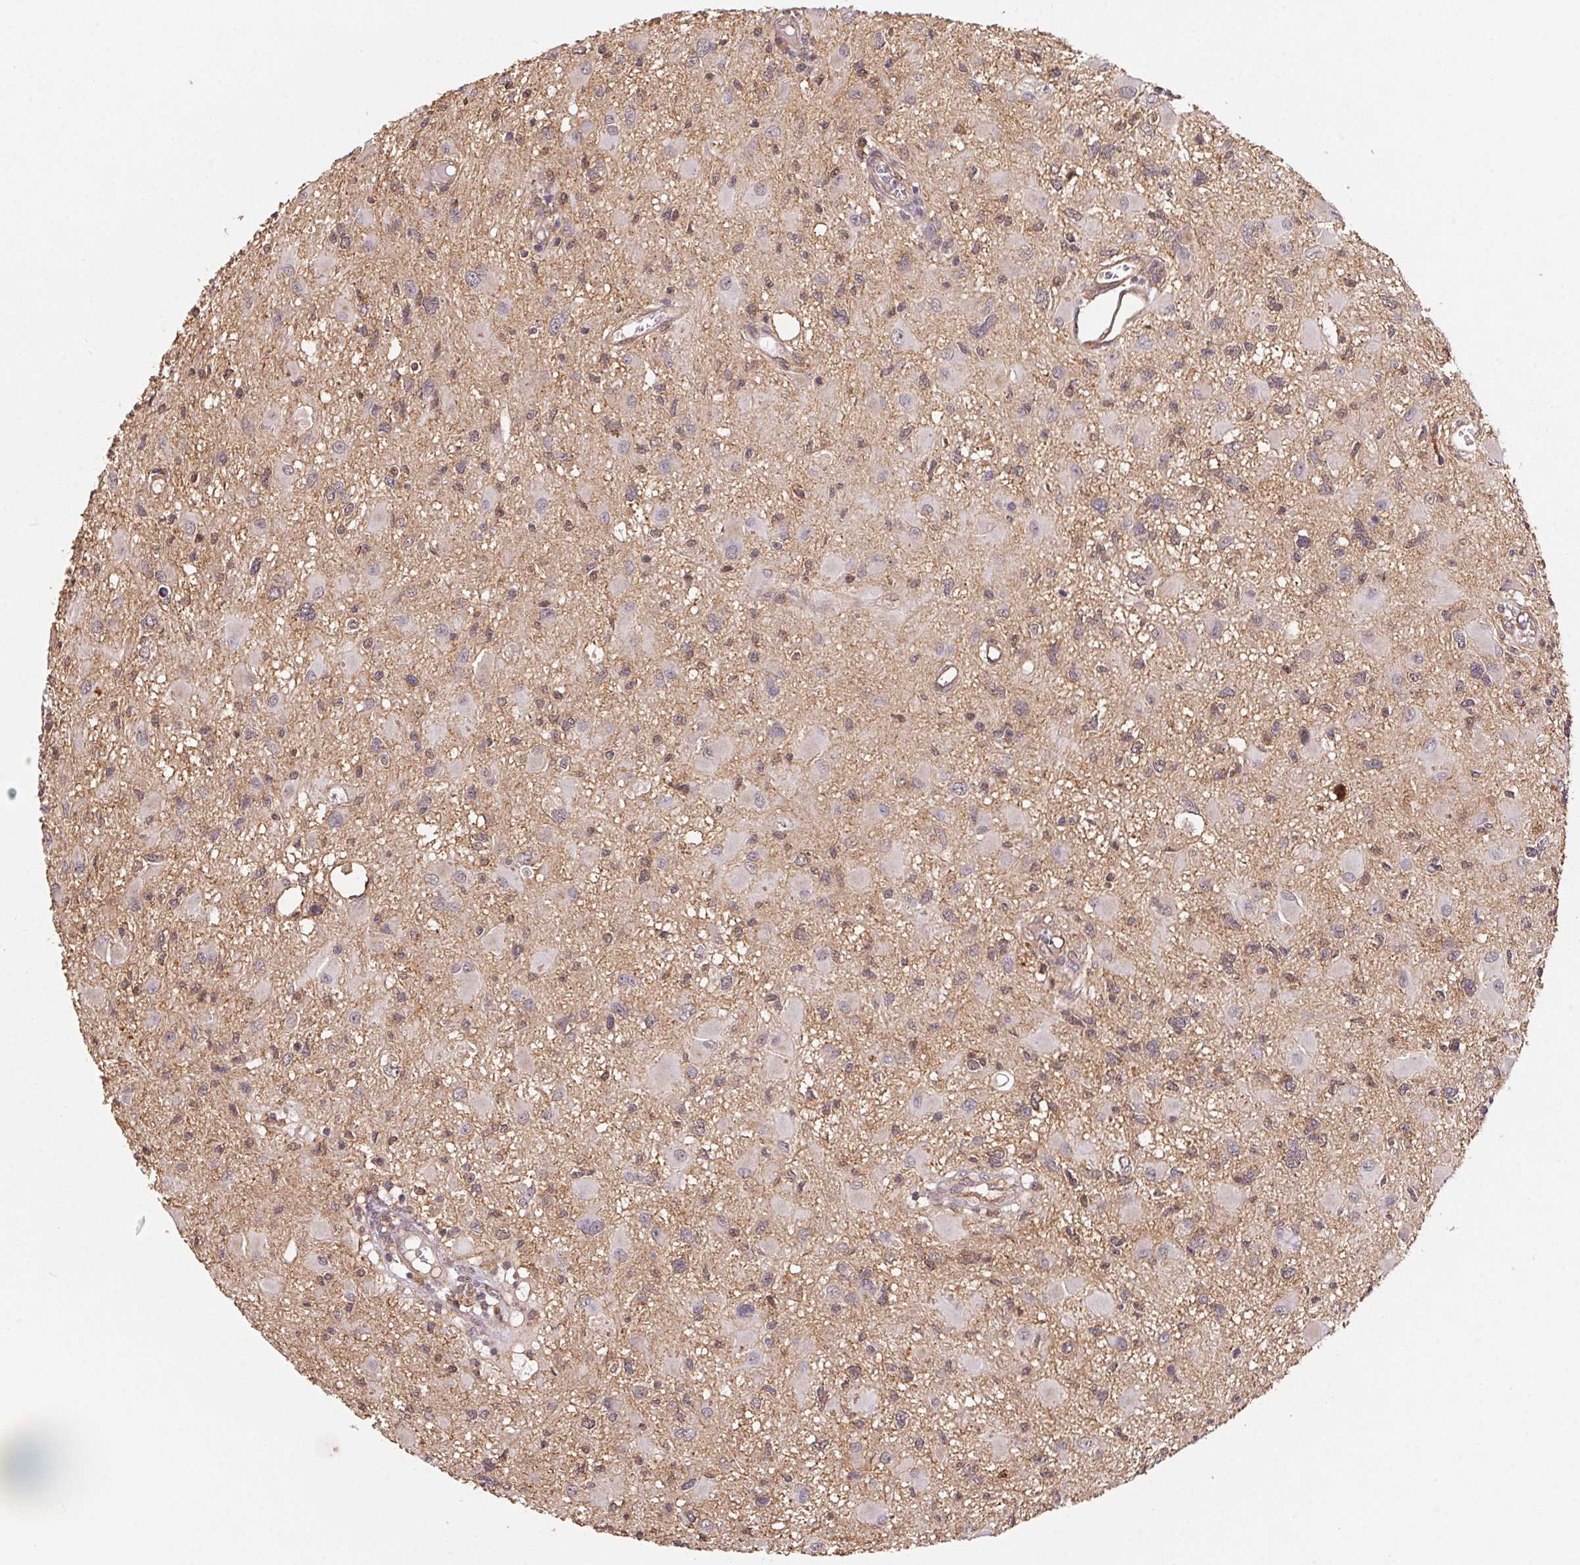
{"staining": {"intensity": "weak", "quantity": "25%-75%", "location": "nuclear"}, "tissue": "glioma", "cell_type": "Tumor cells", "image_type": "cancer", "snomed": [{"axis": "morphology", "description": "Glioma, malignant, High grade"}, {"axis": "topography", "description": "Brain"}], "caption": "Glioma tissue displays weak nuclear staining in approximately 25%-75% of tumor cells", "gene": "SLC52A2", "patient": {"sex": "male", "age": 54}}